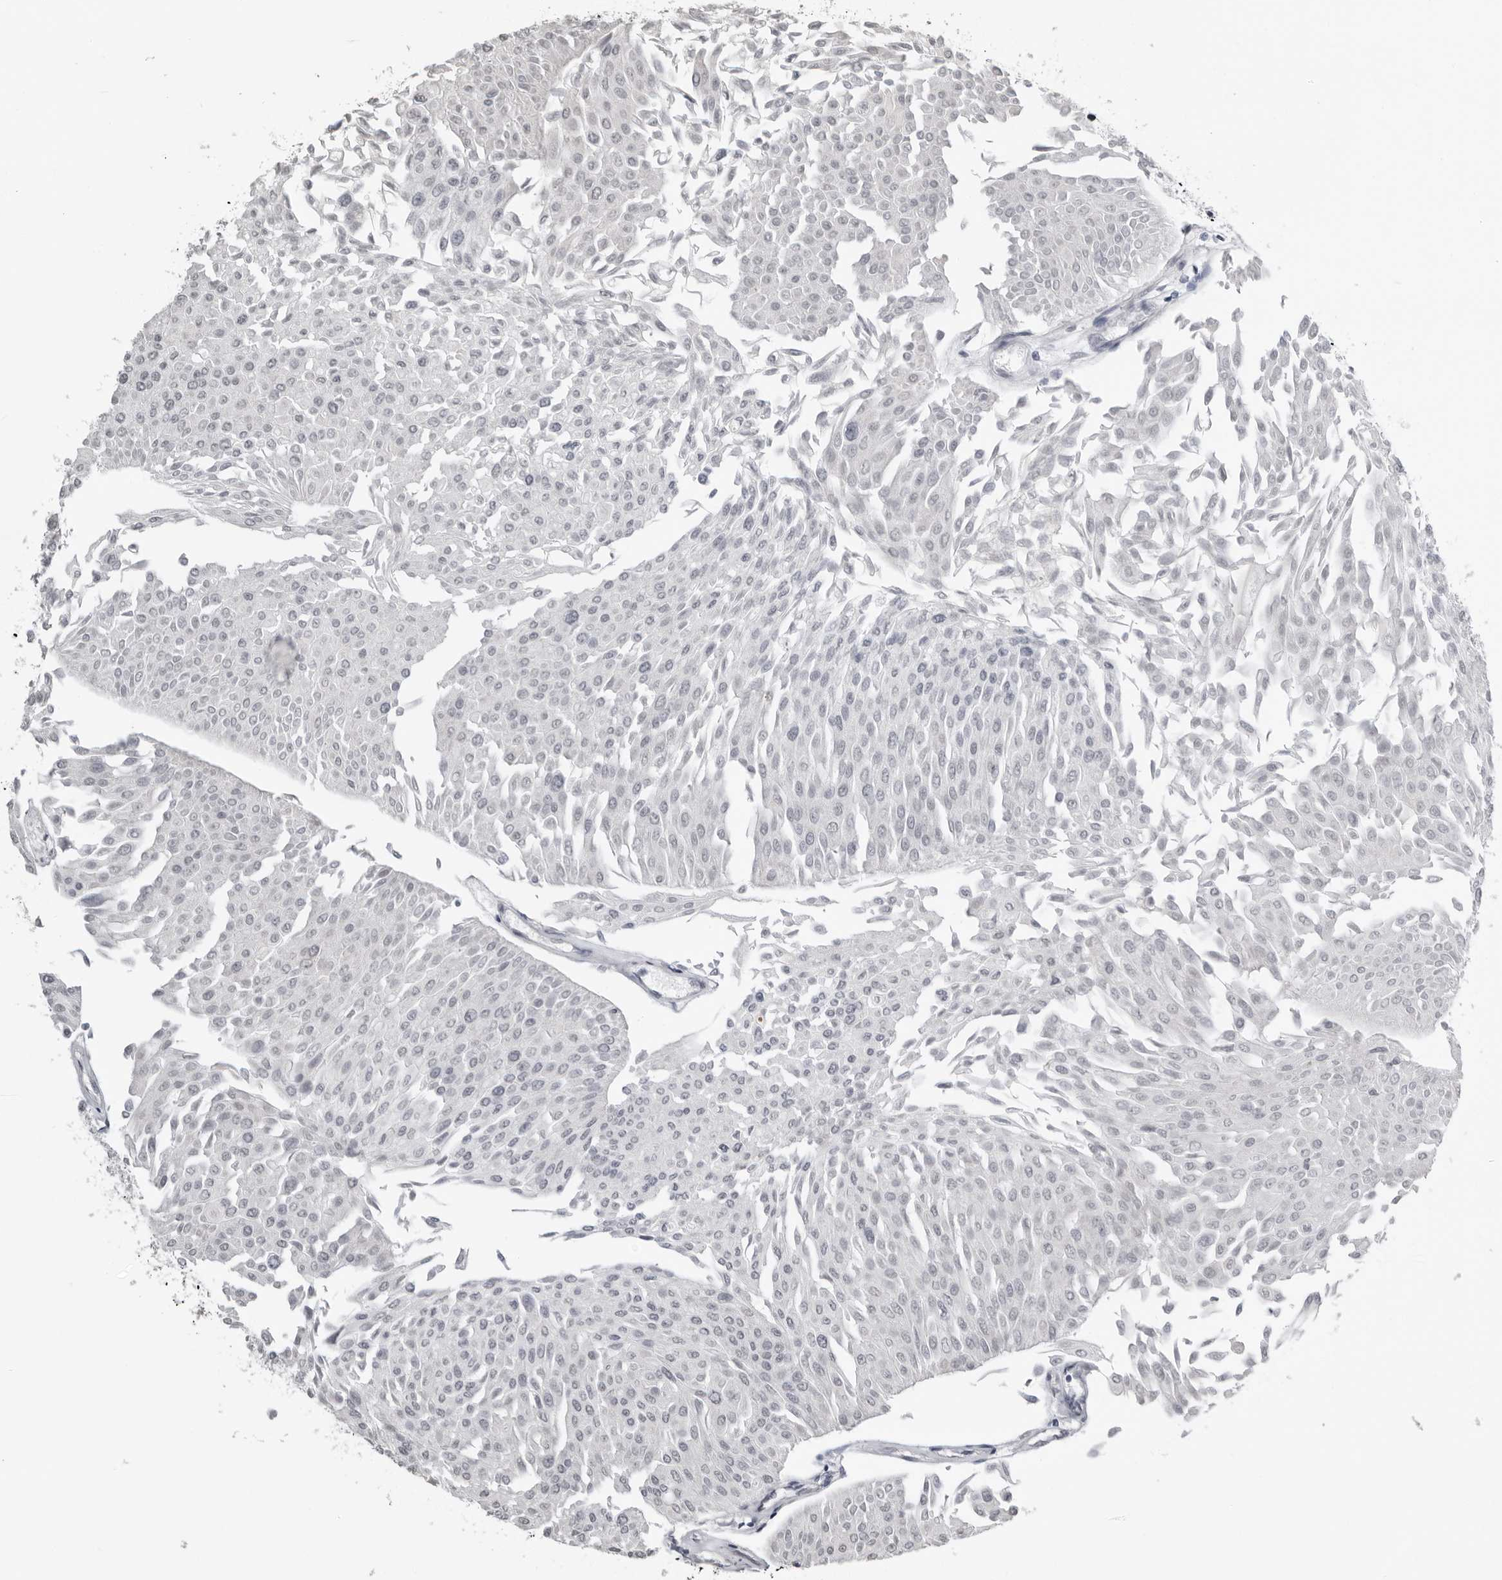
{"staining": {"intensity": "negative", "quantity": "none", "location": "none"}, "tissue": "urothelial cancer", "cell_type": "Tumor cells", "image_type": "cancer", "snomed": [{"axis": "morphology", "description": "Urothelial carcinoma, Low grade"}, {"axis": "topography", "description": "Urinary bladder"}], "caption": "Urothelial carcinoma (low-grade) was stained to show a protein in brown. There is no significant expression in tumor cells.", "gene": "PRRX2", "patient": {"sex": "male", "age": 67}}